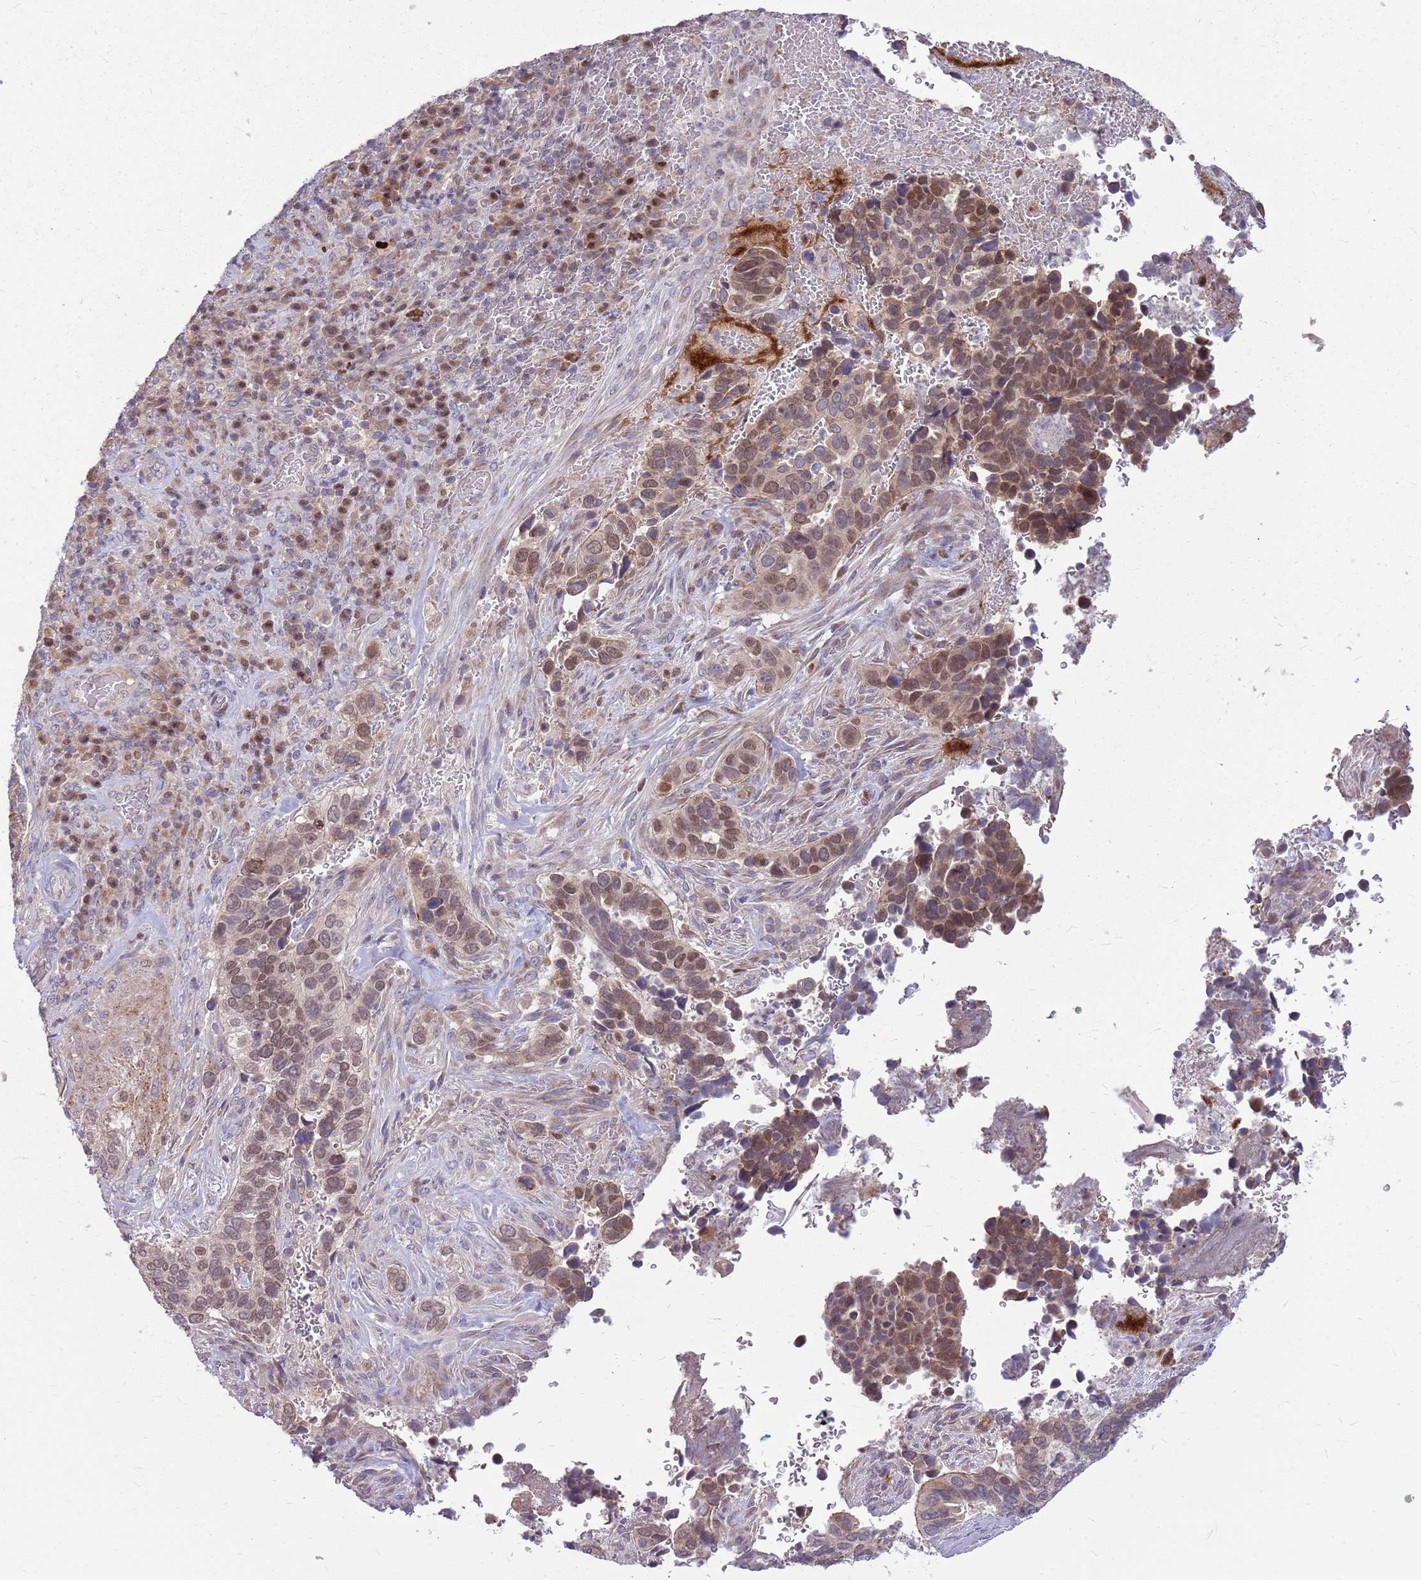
{"staining": {"intensity": "moderate", "quantity": "25%-75%", "location": "nuclear"}, "tissue": "cervical cancer", "cell_type": "Tumor cells", "image_type": "cancer", "snomed": [{"axis": "morphology", "description": "Squamous cell carcinoma, NOS"}, {"axis": "topography", "description": "Cervix"}], "caption": "High-magnification brightfield microscopy of cervical squamous cell carcinoma stained with DAB (3,3'-diaminobenzidine) (brown) and counterstained with hematoxylin (blue). tumor cells exhibit moderate nuclear expression is appreciated in about25%-75% of cells. (Brightfield microscopy of DAB IHC at high magnification).", "gene": "PPP1R27", "patient": {"sex": "female", "age": 38}}